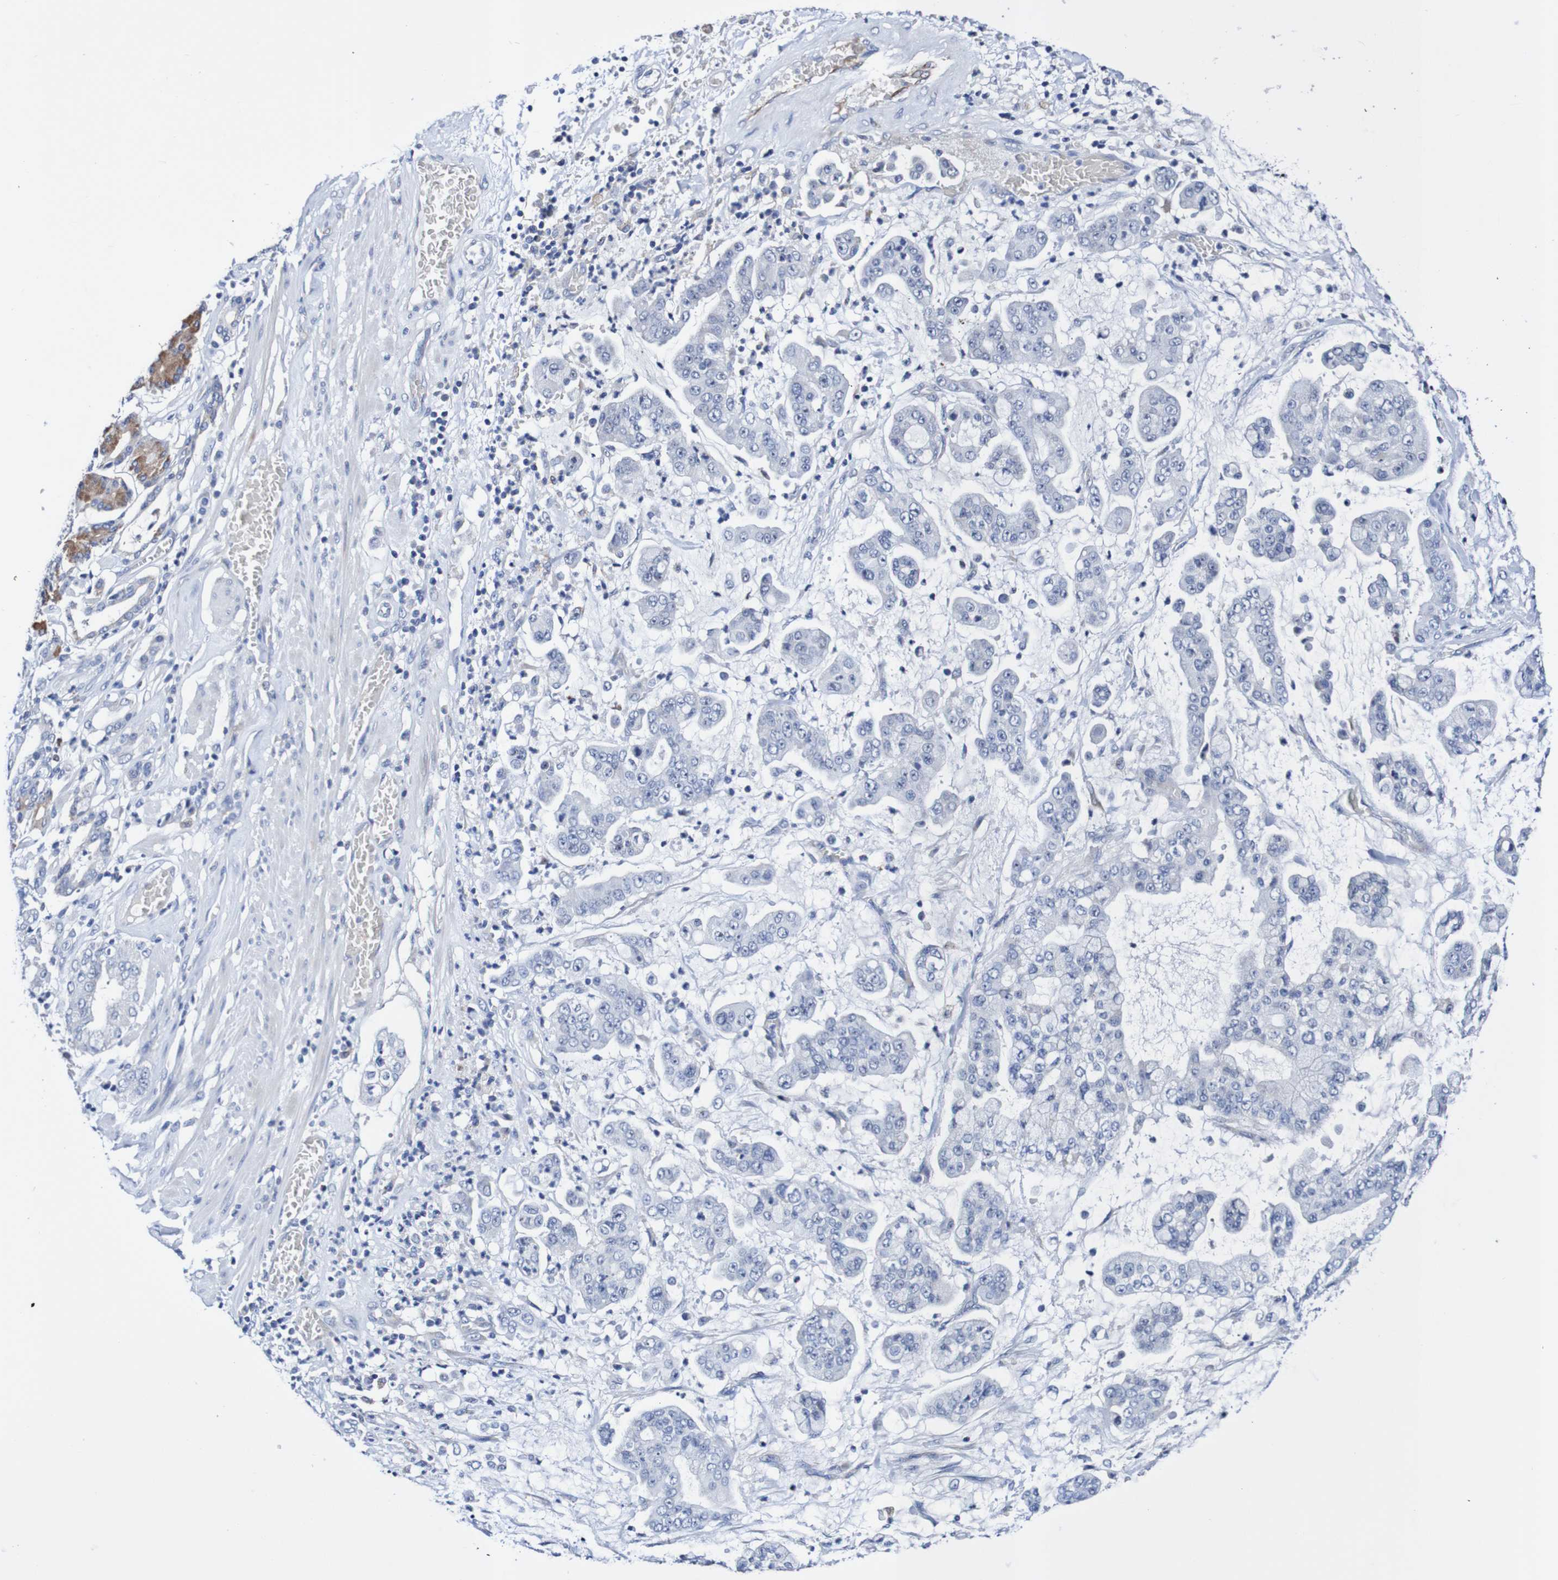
{"staining": {"intensity": "moderate", "quantity": "<25%", "location": "cytoplasmic/membranous"}, "tissue": "stomach cancer", "cell_type": "Tumor cells", "image_type": "cancer", "snomed": [{"axis": "morphology", "description": "Normal tissue, NOS"}, {"axis": "morphology", "description": "Adenocarcinoma, NOS"}, {"axis": "topography", "description": "Stomach, upper"}, {"axis": "topography", "description": "Stomach"}], "caption": "Protein staining of adenocarcinoma (stomach) tissue exhibits moderate cytoplasmic/membranous positivity in approximately <25% of tumor cells.", "gene": "SEZ6", "patient": {"sex": "male", "age": 76}}